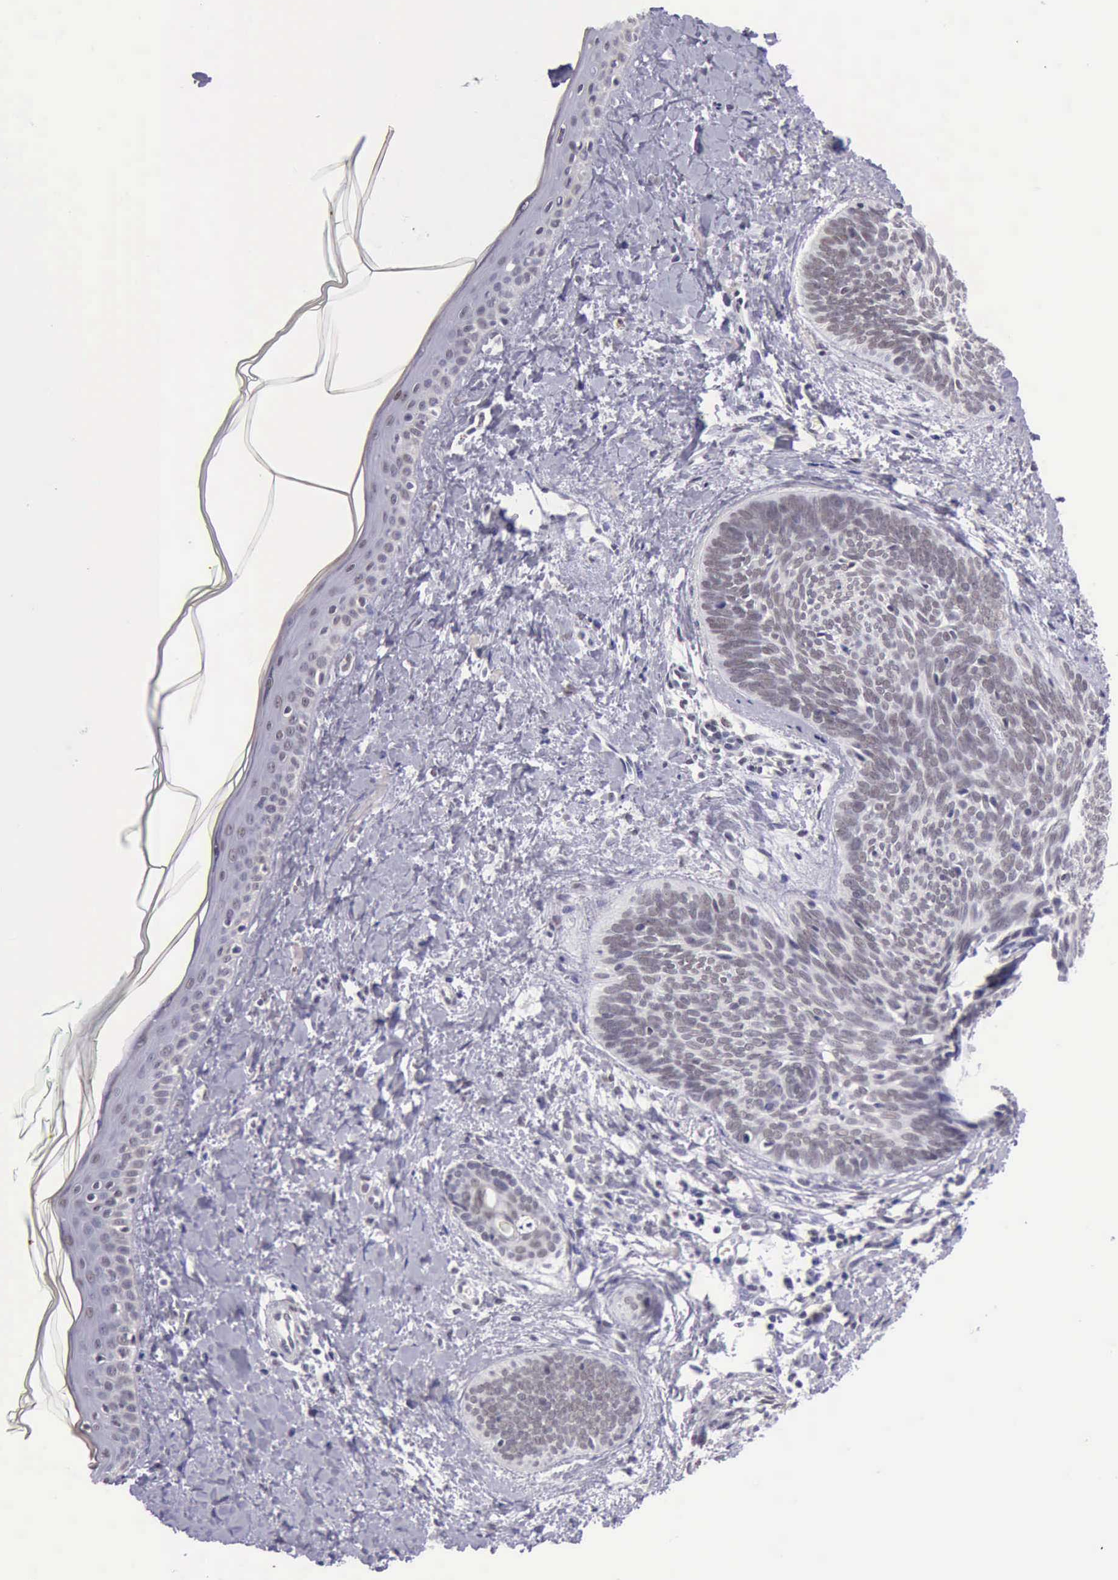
{"staining": {"intensity": "weak", "quantity": "25%-75%", "location": "nuclear"}, "tissue": "skin cancer", "cell_type": "Tumor cells", "image_type": "cancer", "snomed": [{"axis": "morphology", "description": "Basal cell carcinoma"}, {"axis": "topography", "description": "Skin"}], "caption": "A low amount of weak nuclear positivity is identified in approximately 25%-75% of tumor cells in basal cell carcinoma (skin) tissue.", "gene": "EP300", "patient": {"sex": "female", "age": 81}}